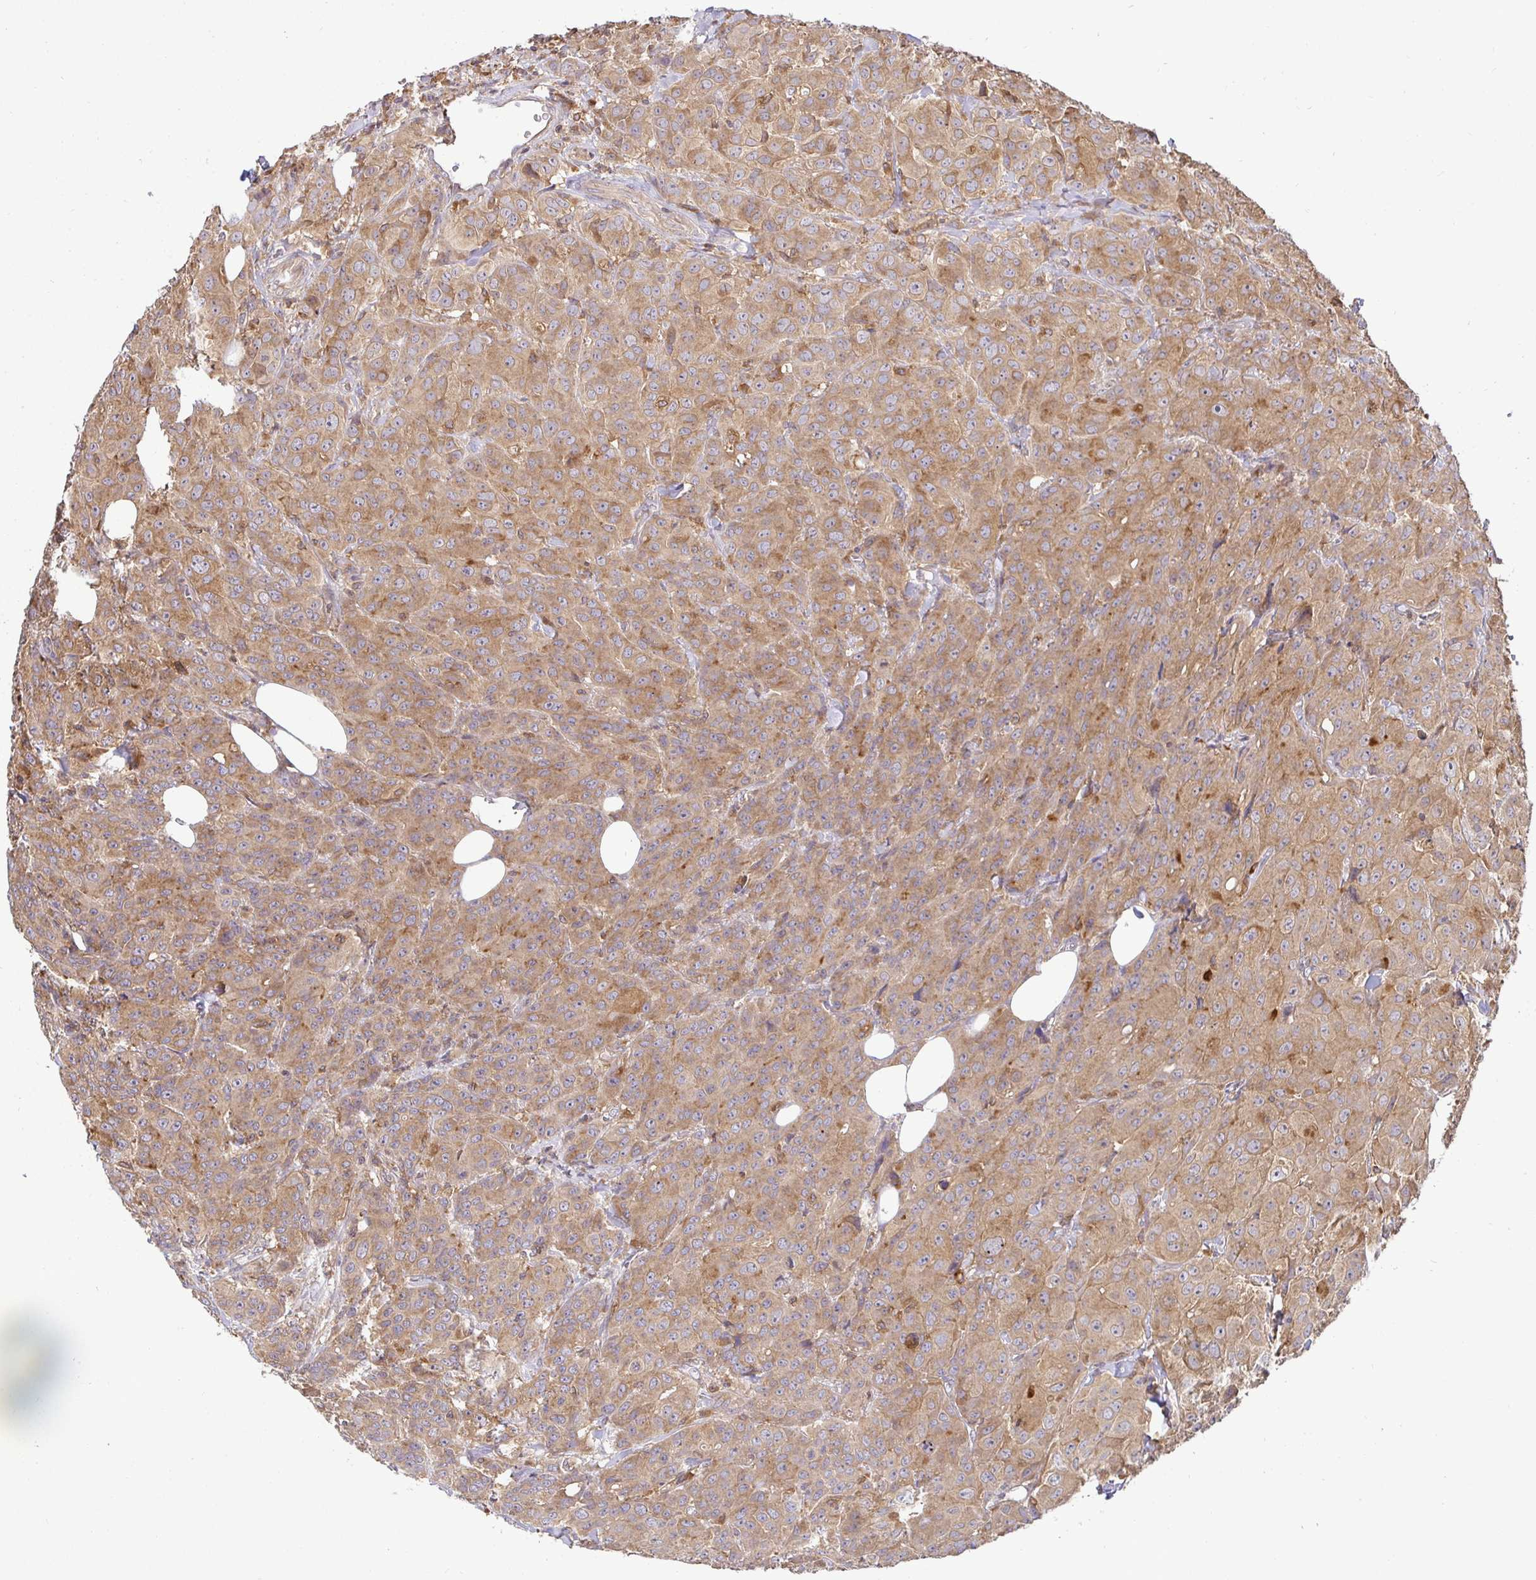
{"staining": {"intensity": "moderate", "quantity": ">75%", "location": "cytoplasmic/membranous"}, "tissue": "breast cancer", "cell_type": "Tumor cells", "image_type": "cancer", "snomed": [{"axis": "morphology", "description": "Normal tissue, NOS"}, {"axis": "morphology", "description": "Duct carcinoma"}, {"axis": "topography", "description": "Breast"}], "caption": "Immunohistochemistry micrograph of neoplastic tissue: breast cancer (invasive ductal carcinoma) stained using IHC demonstrates medium levels of moderate protein expression localized specifically in the cytoplasmic/membranous of tumor cells, appearing as a cytoplasmic/membranous brown color.", "gene": "ATP6V1F", "patient": {"sex": "female", "age": 43}}